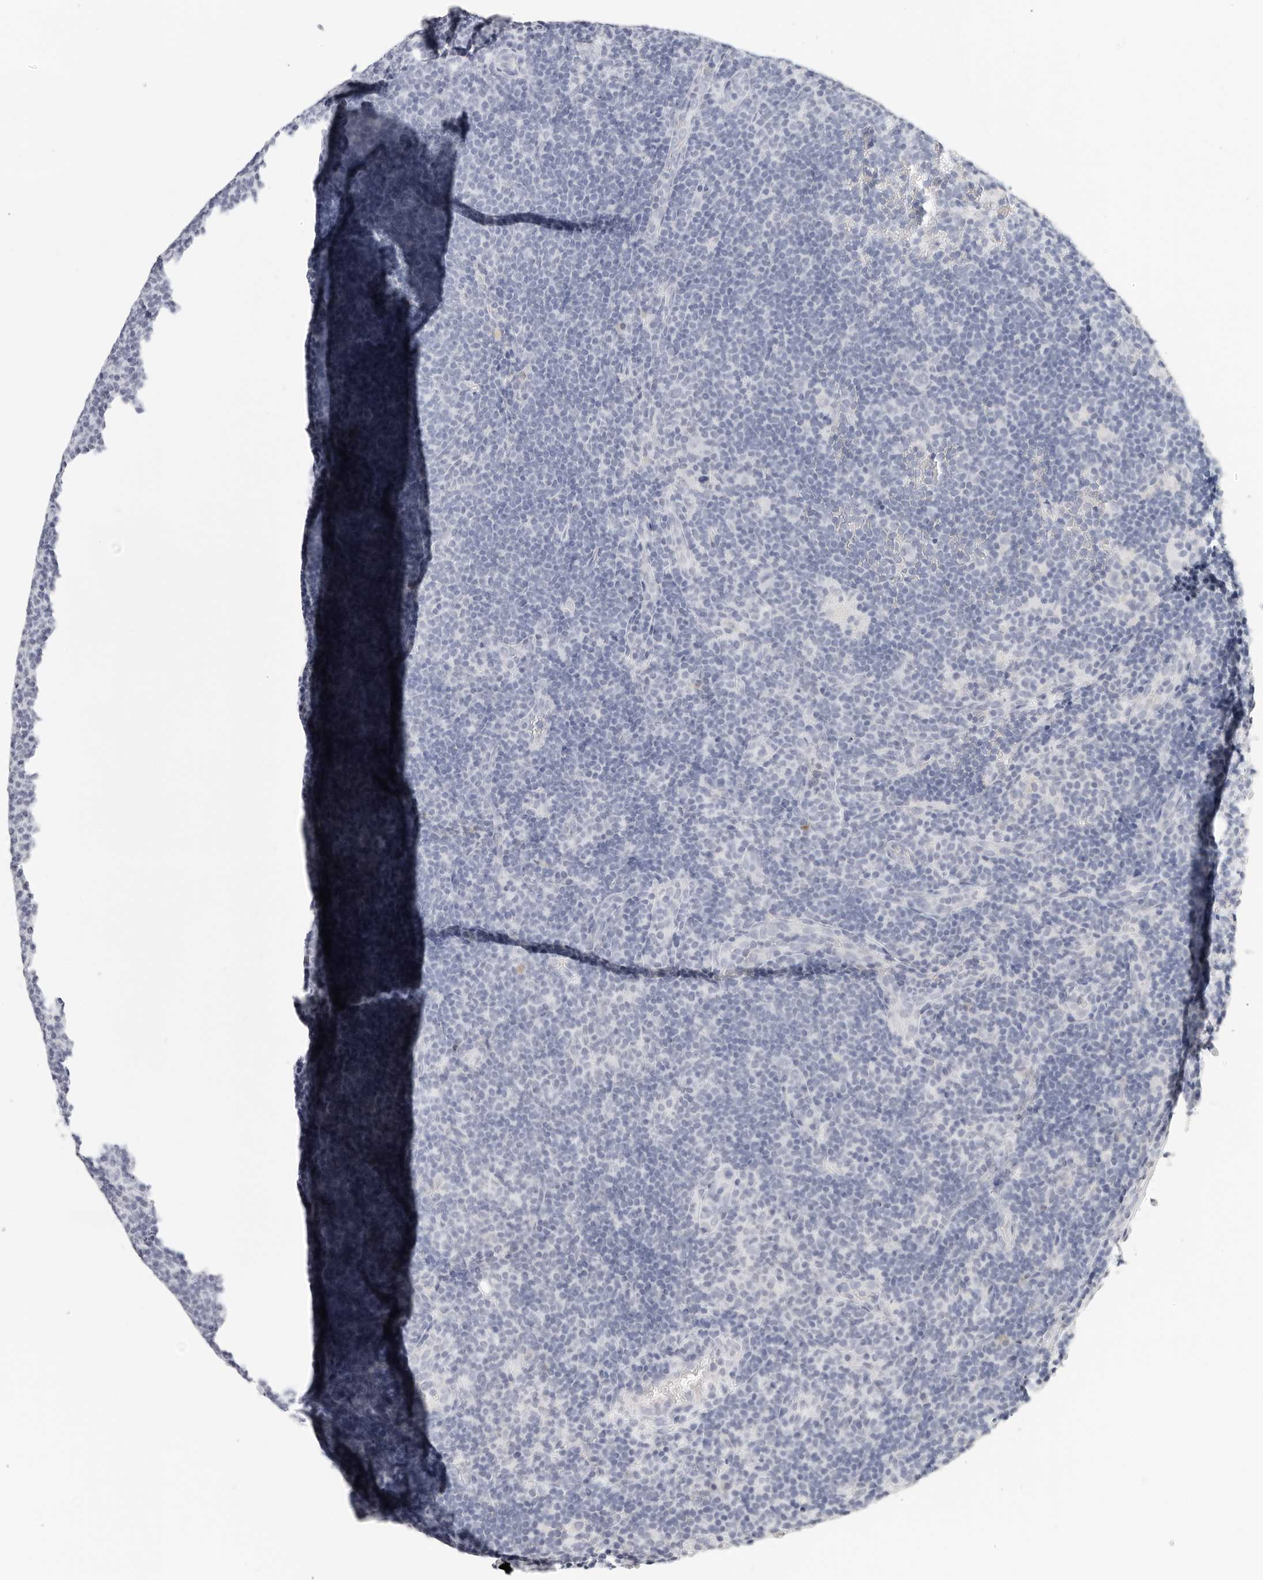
{"staining": {"intensity": "negative", "quantity": "none", "location": "none"}, "tissue": "lymphoma", "cell_type": "Tumor cells", "image_type": "cancer", "snomed": [{"axis": "morphology", "description": "Hodgkin's disease, NOS"}, {"axis": "topography", "description": "Lymph node"}], "caption": "This image is of Hodgkin's disease stained with IHC to label a protein in brown with the nuclei are counter-stained blue. There is no expression in tumor cells.", "gene": "EDN2", "patient": {"sex": "female", "age": 57}}